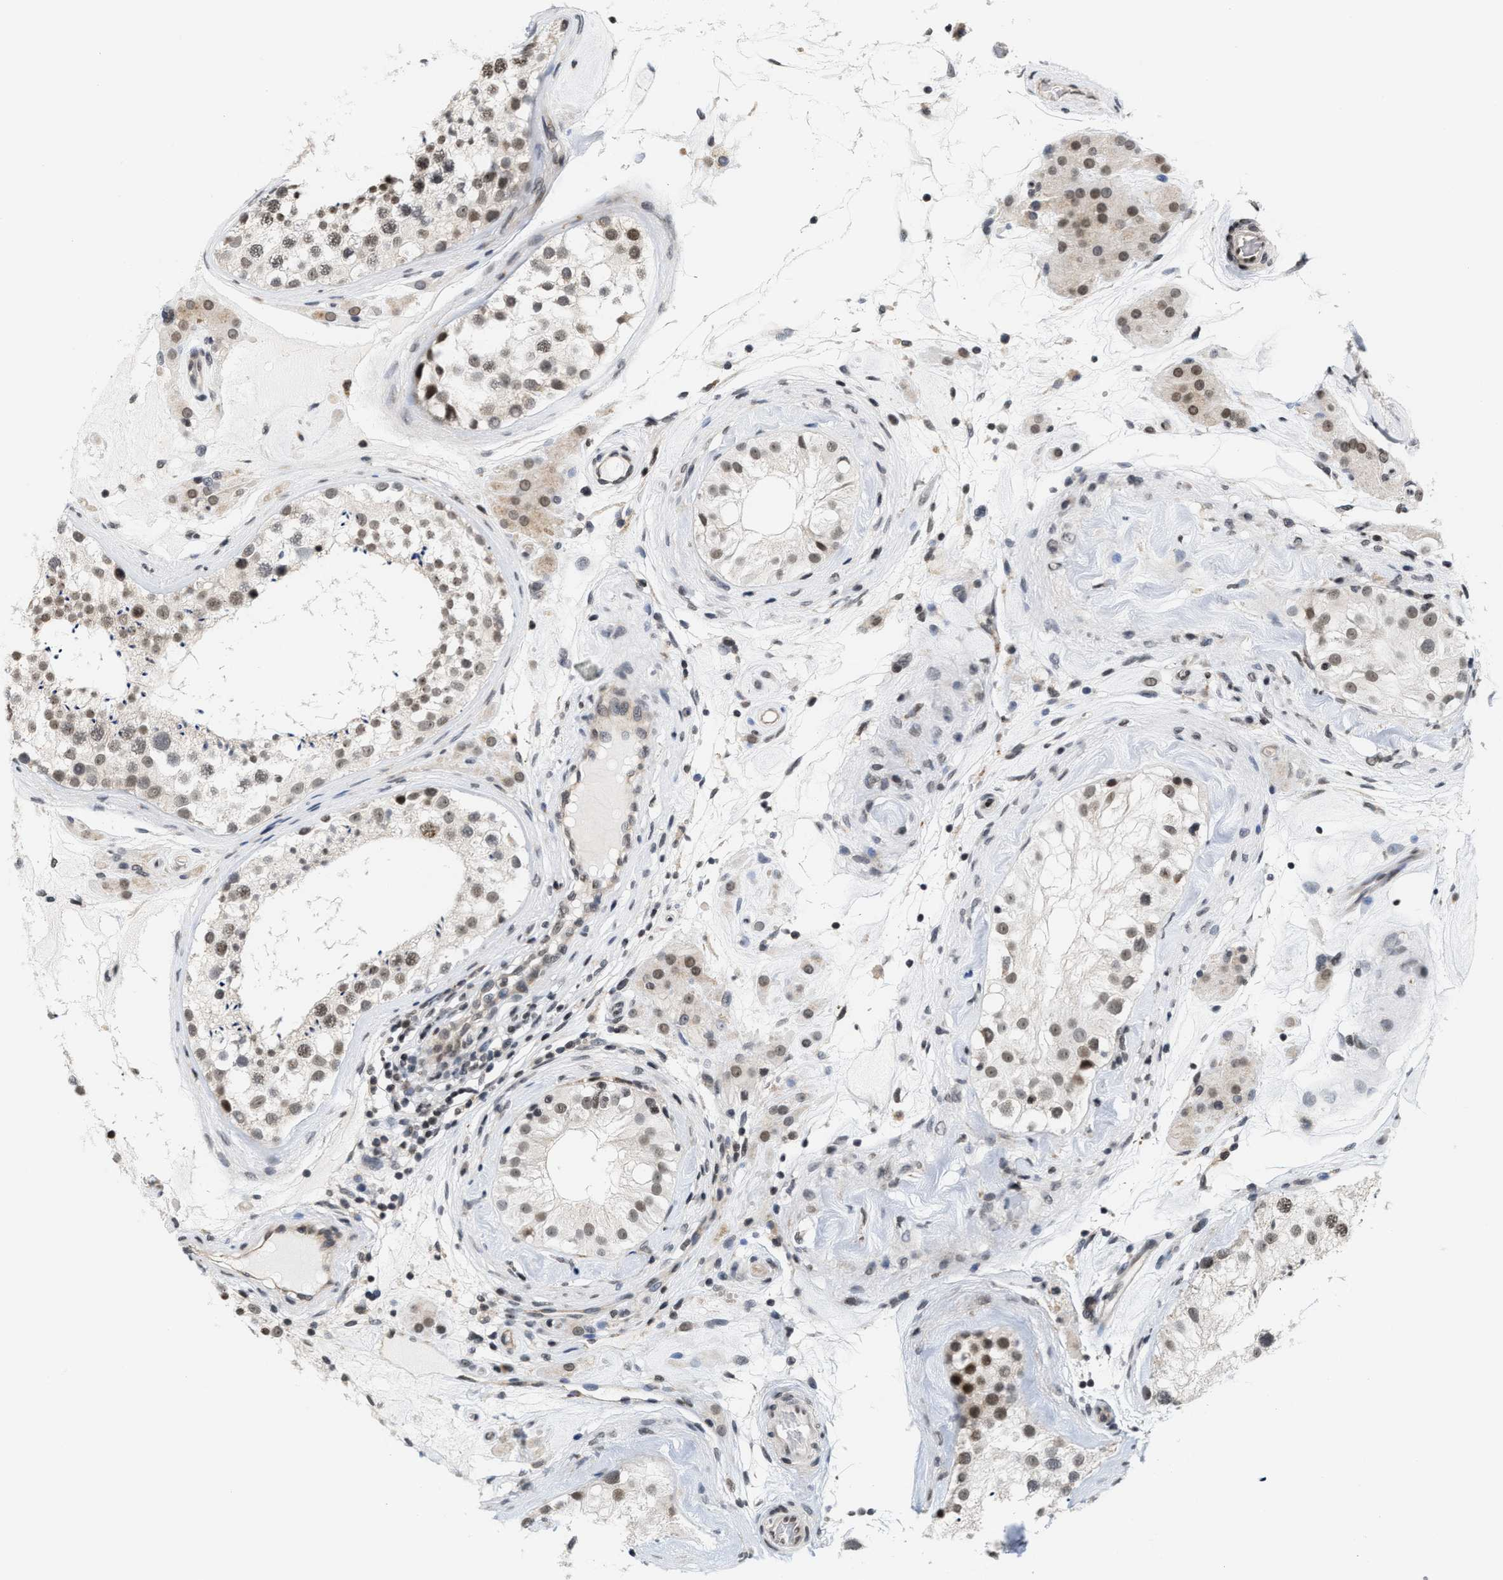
{"staining": {"intensity": "moderate", "quantity": ">75%", "location": "nuclear"}, "tissue": "testis", "cell_type": "Cells in seminiferous ducts", "image_type": "normal", "snomed": [{"axis": "morphology", "description": "Normal tissue, NOS"}, {"axis": "topography", "description": "Testis"}], "caption": "This photomicrograph displays immunohistochemistry (IHC) staining of normal testis, with medium moderate nuclear staining in approximately >75% of cells in seminiferous ducts.", "gene": "ANKRD6", "patient": {"sex": "male", "age": 46}}